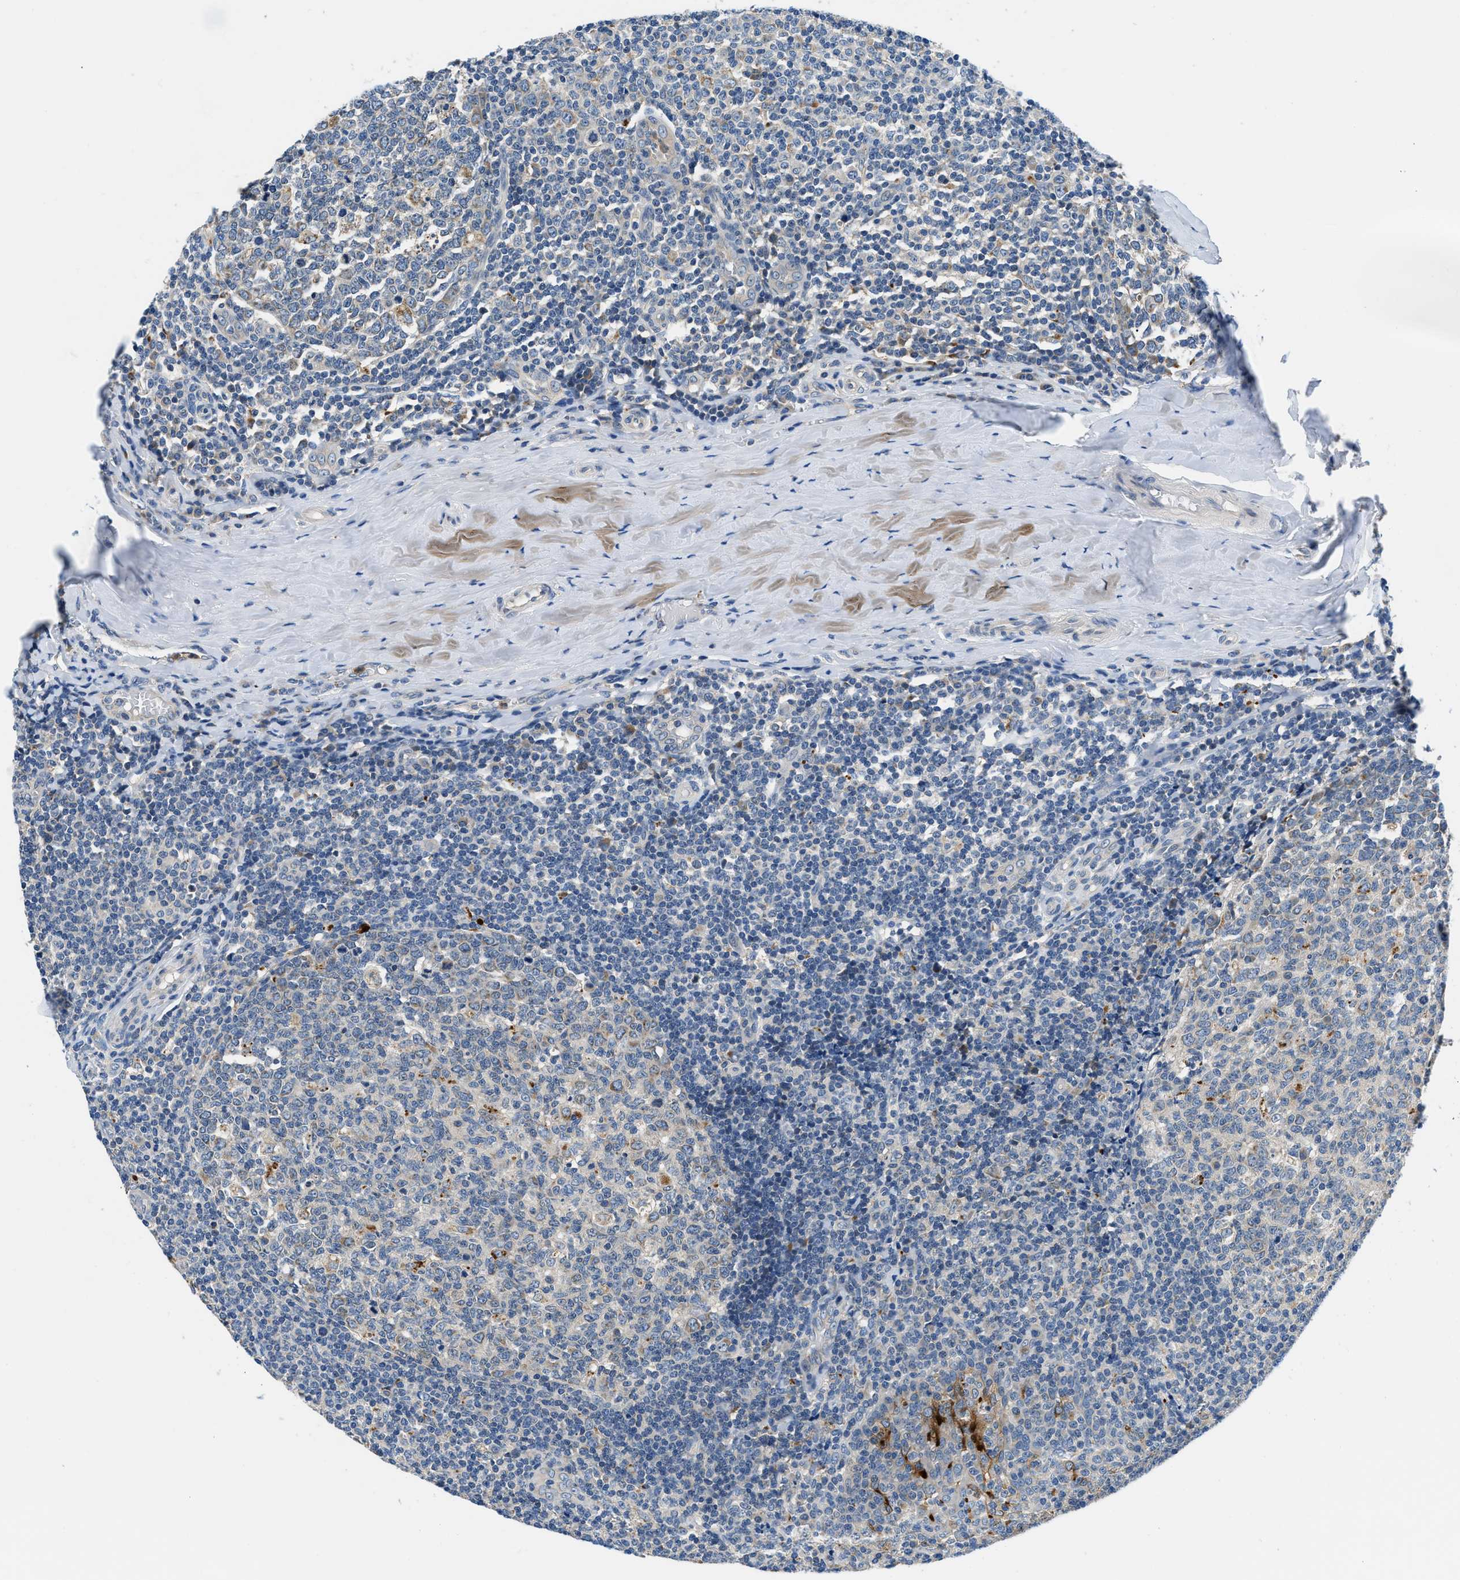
{"staining": {"intensity": "negative", "quantity": "none", "location": "none"}, "tissue": "tonsil", "cell_type": "Germinal center cells", "image_type": "normal", "snomed": [{"axis": "morphology", "description": "Normal tissue, NOS"}, {"axis": "topography", "description": "Tonsil"}], "caption": "This is a histopathology image of IHC staining of benign tonsil, which shows no expression in germinal center cells.", "gene": "ADGRE3", "patient": {"sex": "female", "age": 19}}